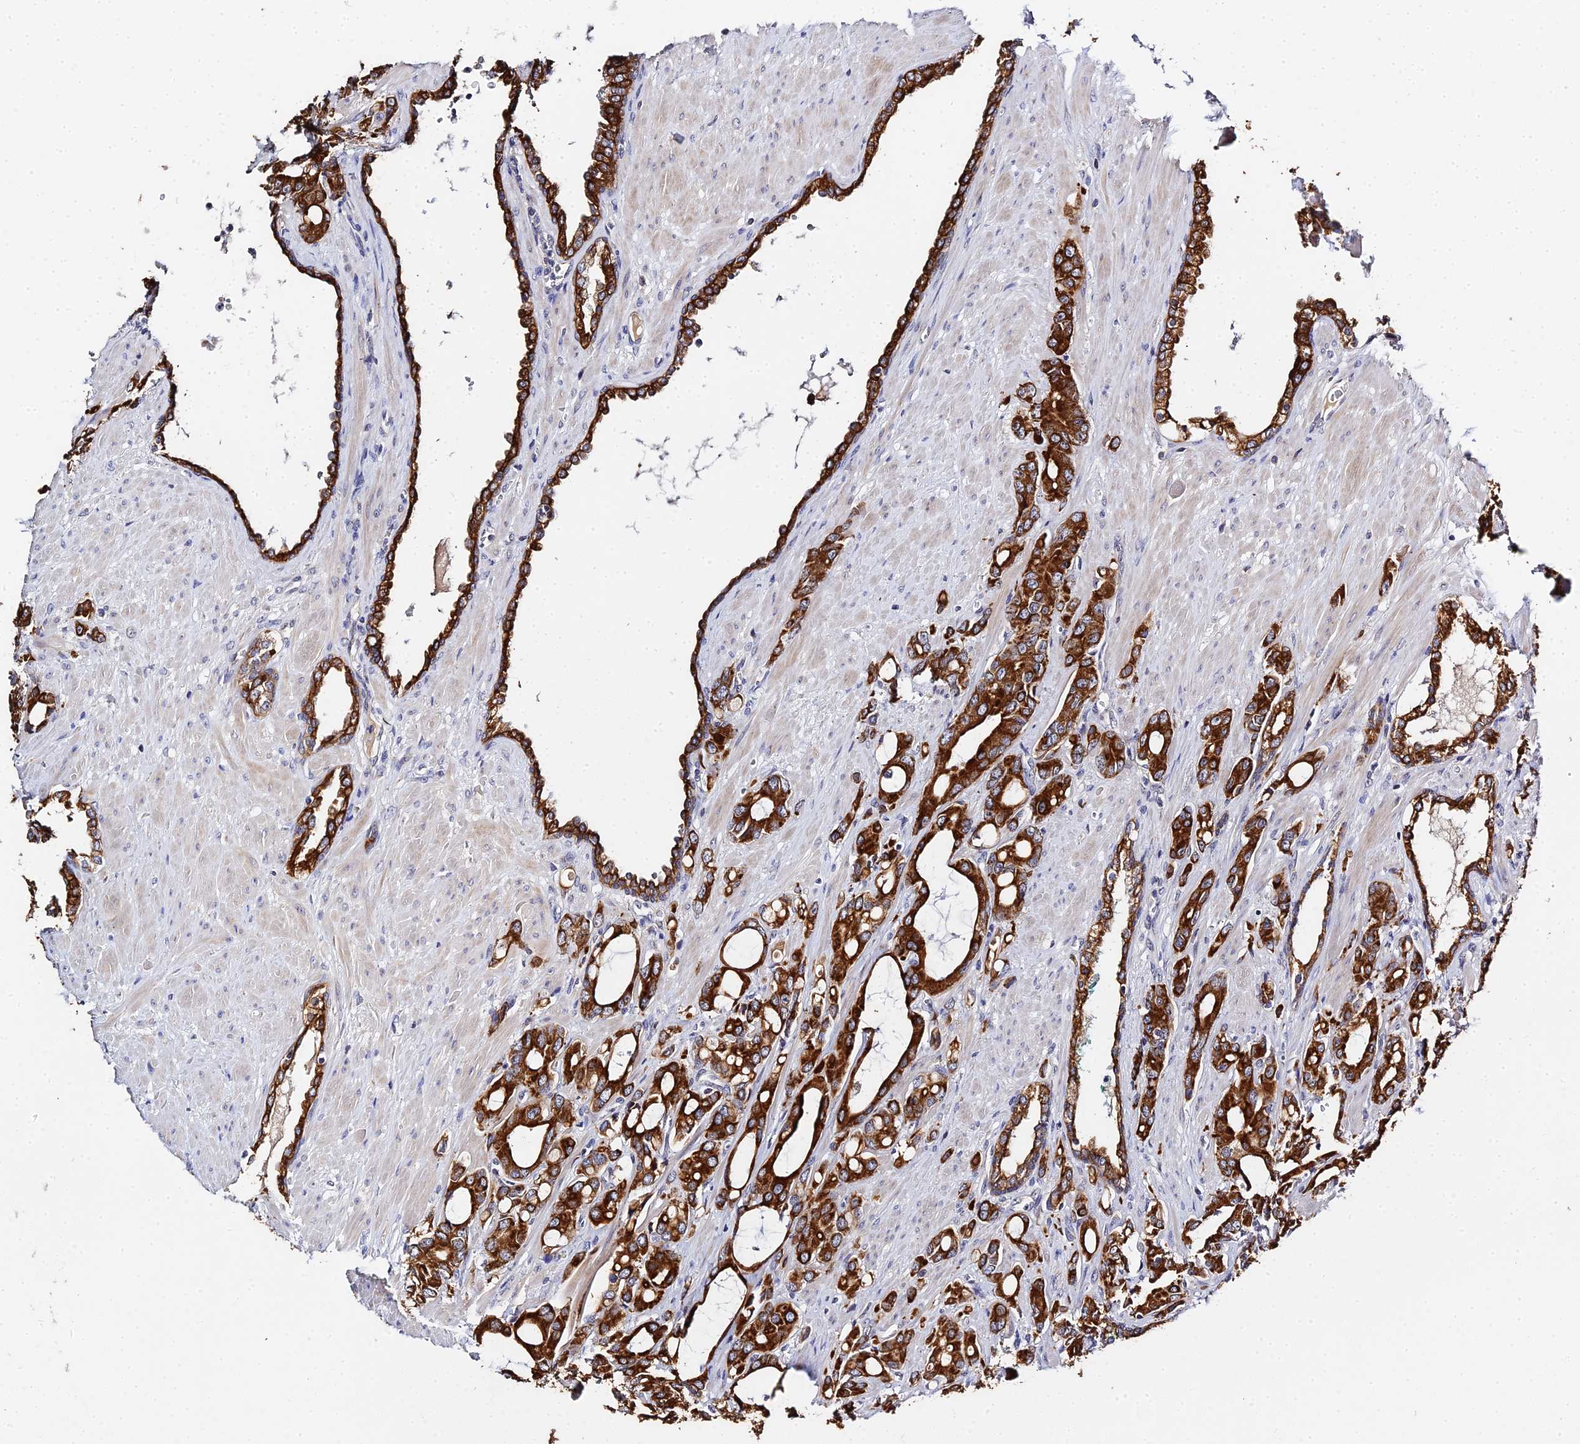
{"staining": {"intensity": "strong", "quantity": ">75%", "location": "cytoplasmic/membranous"}, "tissue": "prostate cancer", "cell_type": "Tumor cells", "image_type": "cancer", "snomed": [{"axis": "morphology", "description": "Adenocarcinoma, High grade"}, {"axis": "topography", "description": "Prostate"}], "caption": "Protein analysis of prostate cancer (high-grade adenocarcinoma) tissue shows strong cytoplasmic/membranous staining in about >75% of tumor cells. (DAB = brown stain, brightfield microscopy at high magnification).", "gene": "ZXDA", "patient": {"sex": "male", "age": 72}}